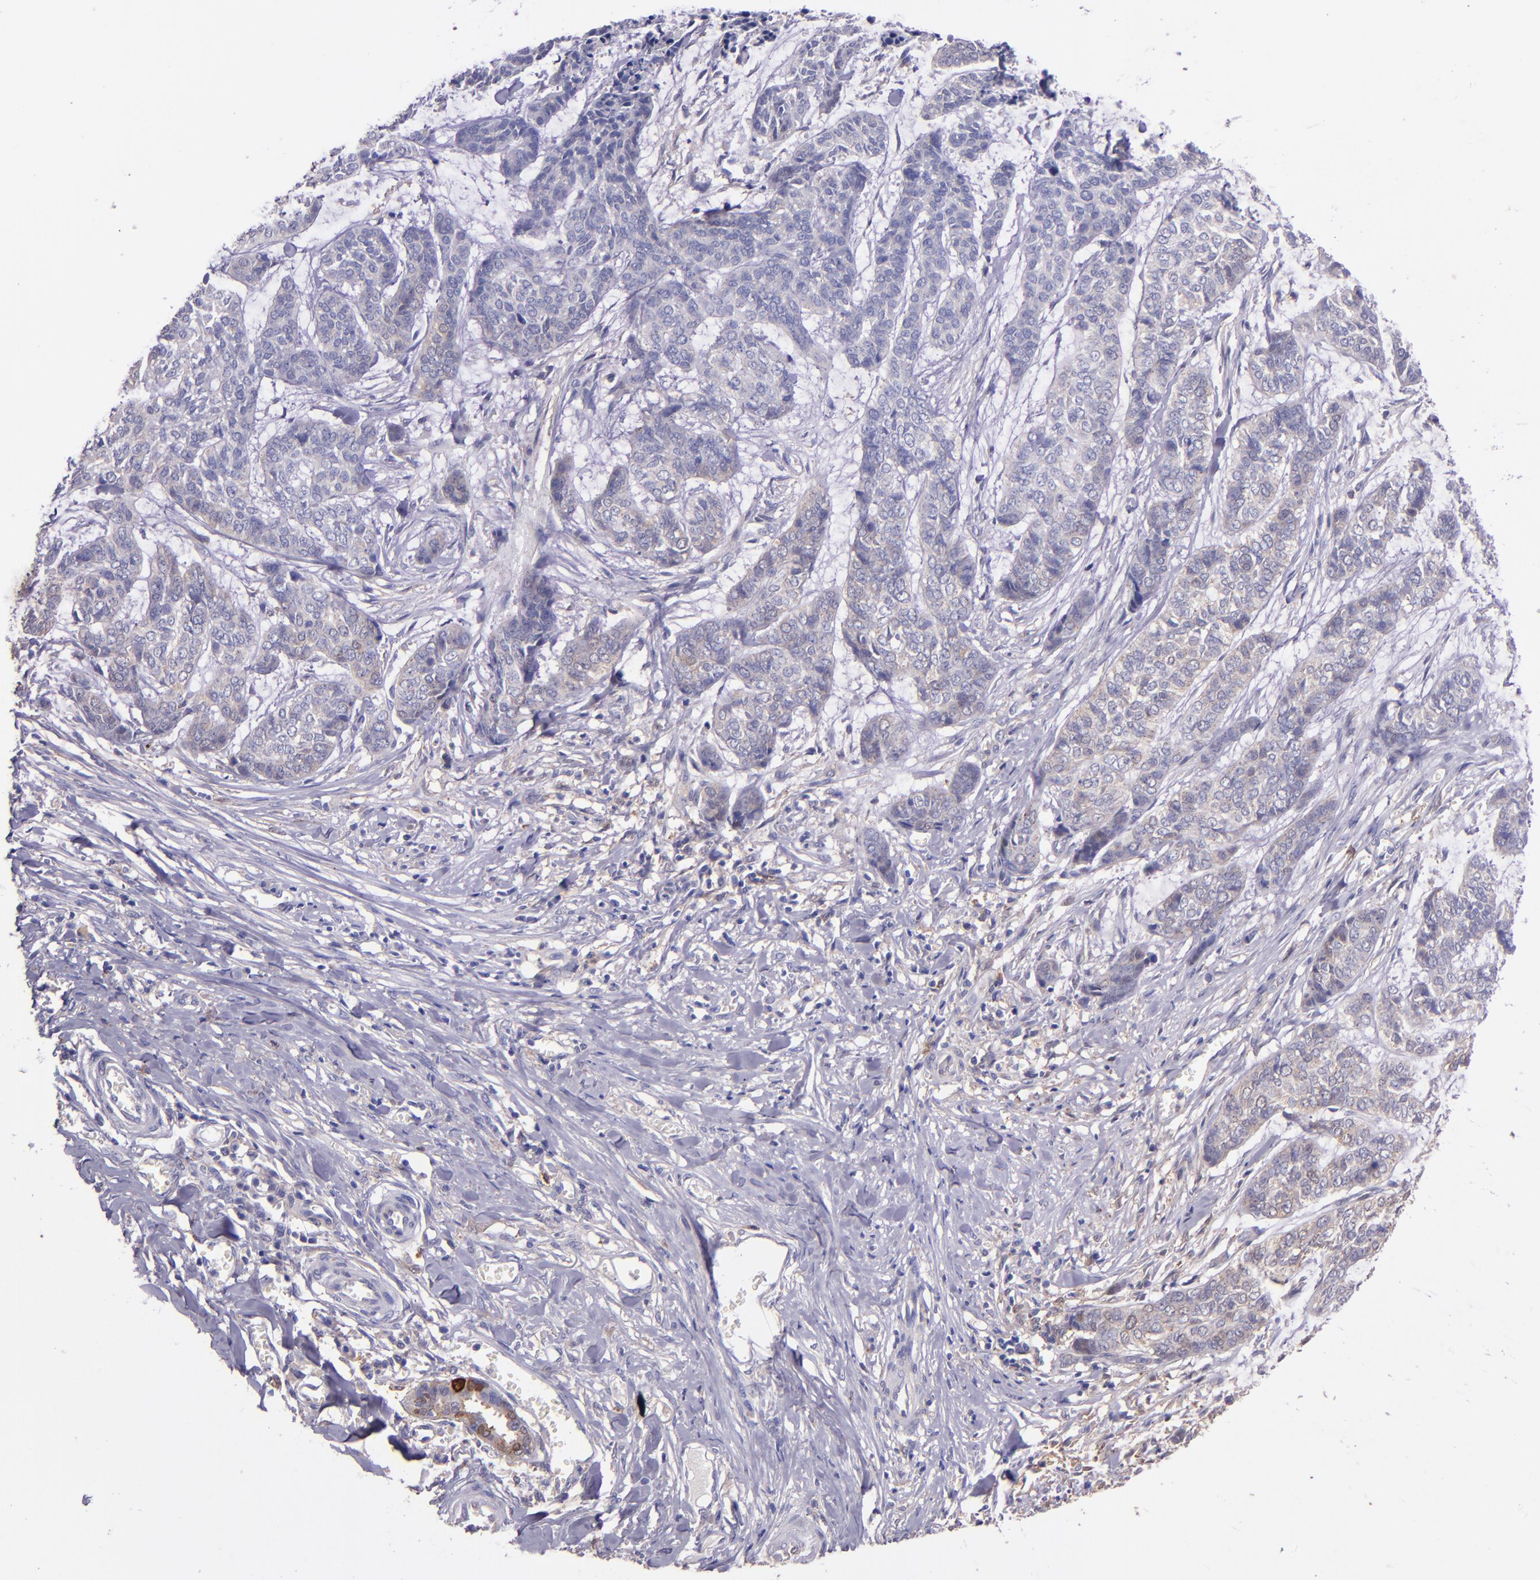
{"staining": {"intensity": "weak", "quantity": "<25%", "location": "cytoplasmic/membranous"}, "tissue": "skin cancer", "cell_type": "Tumor cells", "image_type": "cancer", "snomed": [{"axis": "morphology", "description": "Basal cell carcinoma"}, {"axis": "topography", "description": "Skin"}], "caption": "Tumor cells are negative for brown protein staining in basal cell carcinoma (skin).", "gene": "WASHC1", "patient": {"sex": "female", "age": 64}}